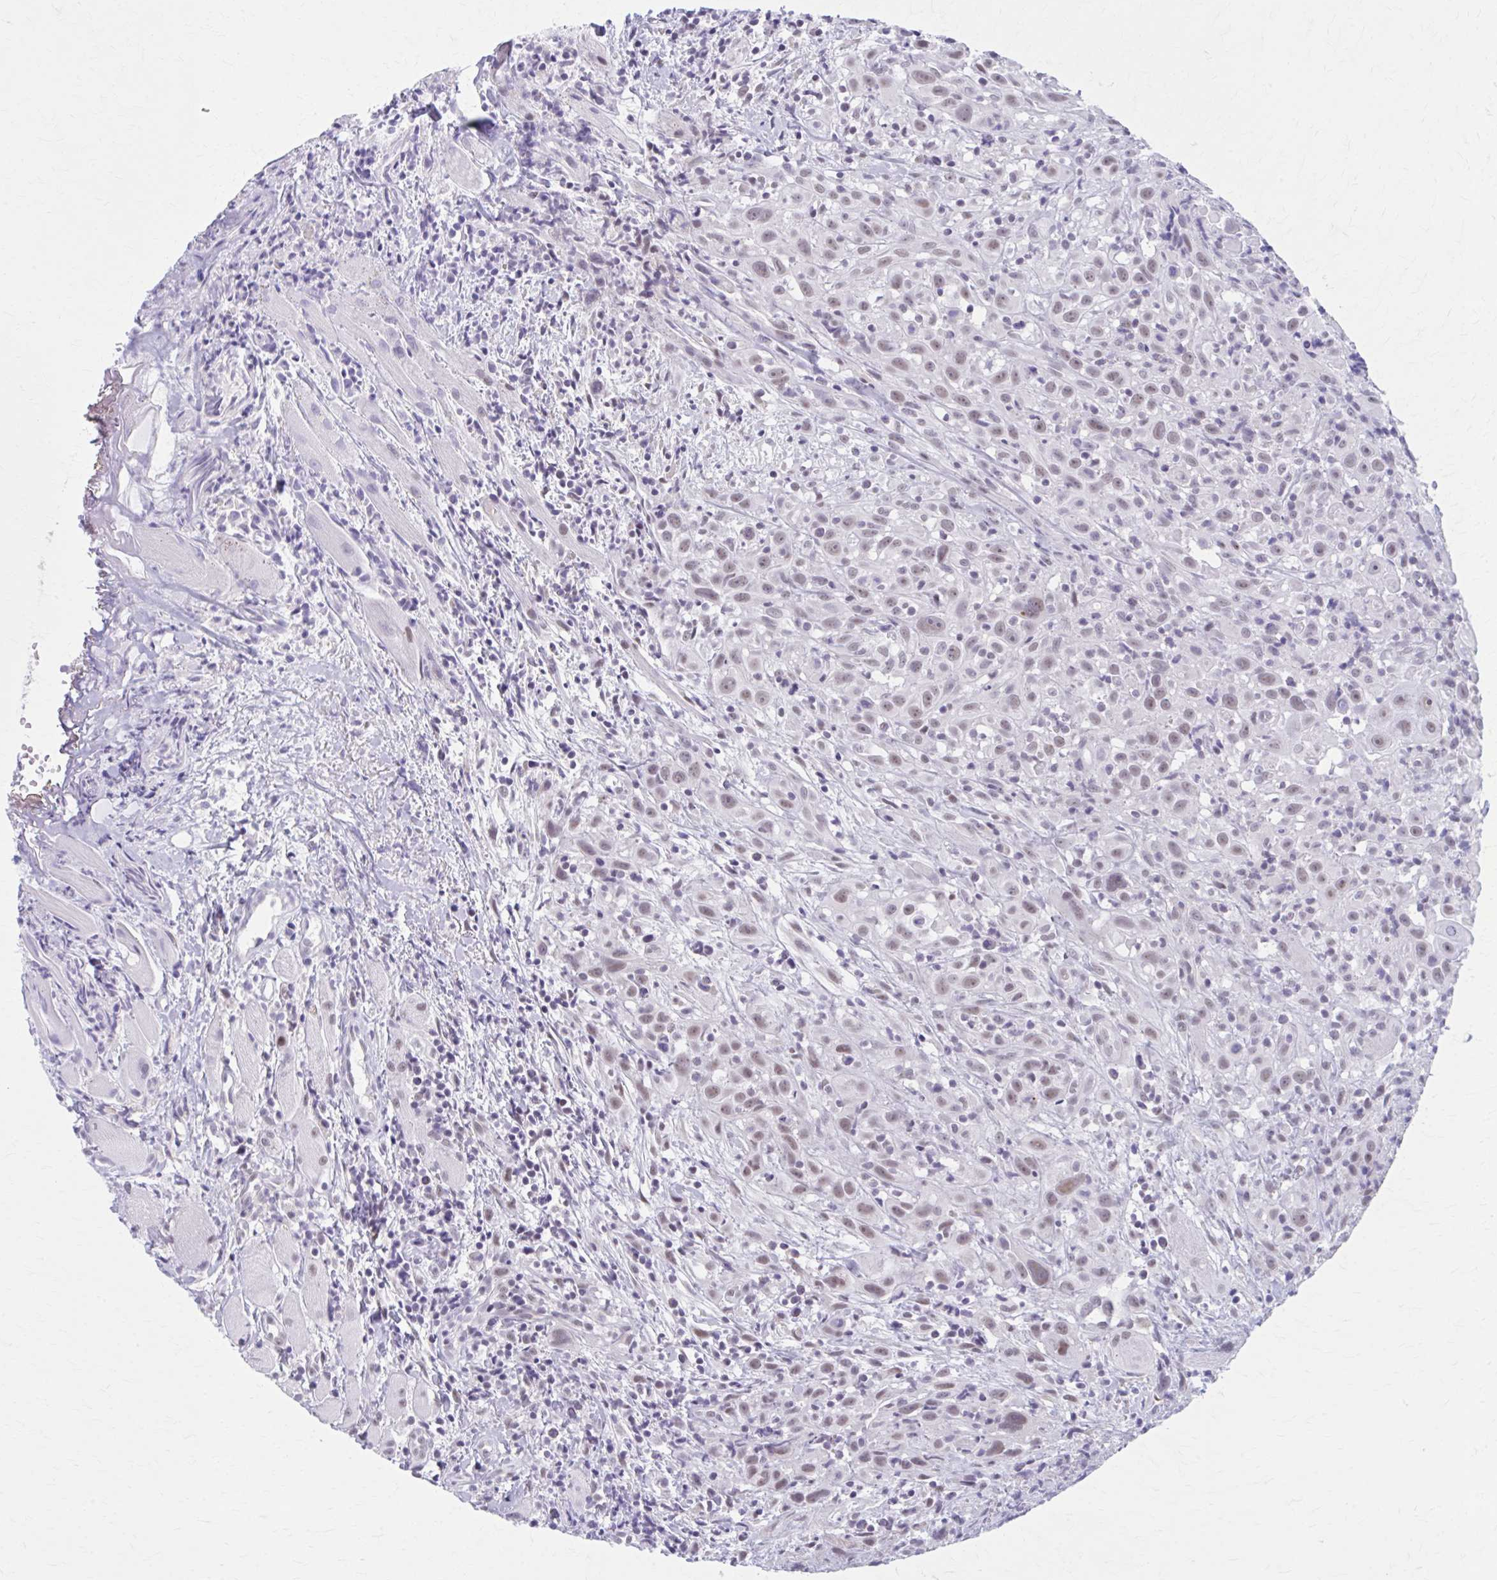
{"staining": {"intensity": "moderate", "quantity": "25%-75%", "location": "nuclear"}, "tissue": "head and neck cancer", "cell_type": "Tumor cells", "image_type": "cancer", "snomed": [{"axis": "morphology", "description": "Squamous cell carcinoma, NOS"}, {"axis": "topography", "description": "Head-Neck"}], "caption": "IHC micrograph of head and neck cancer stained for a protein (brown), which reveals medium levels of moderate nuclear staining in approximately 25%-75% of tumor cells.", "gene": "CCDC105", "patient": {"sex": "female", "age": 95}}